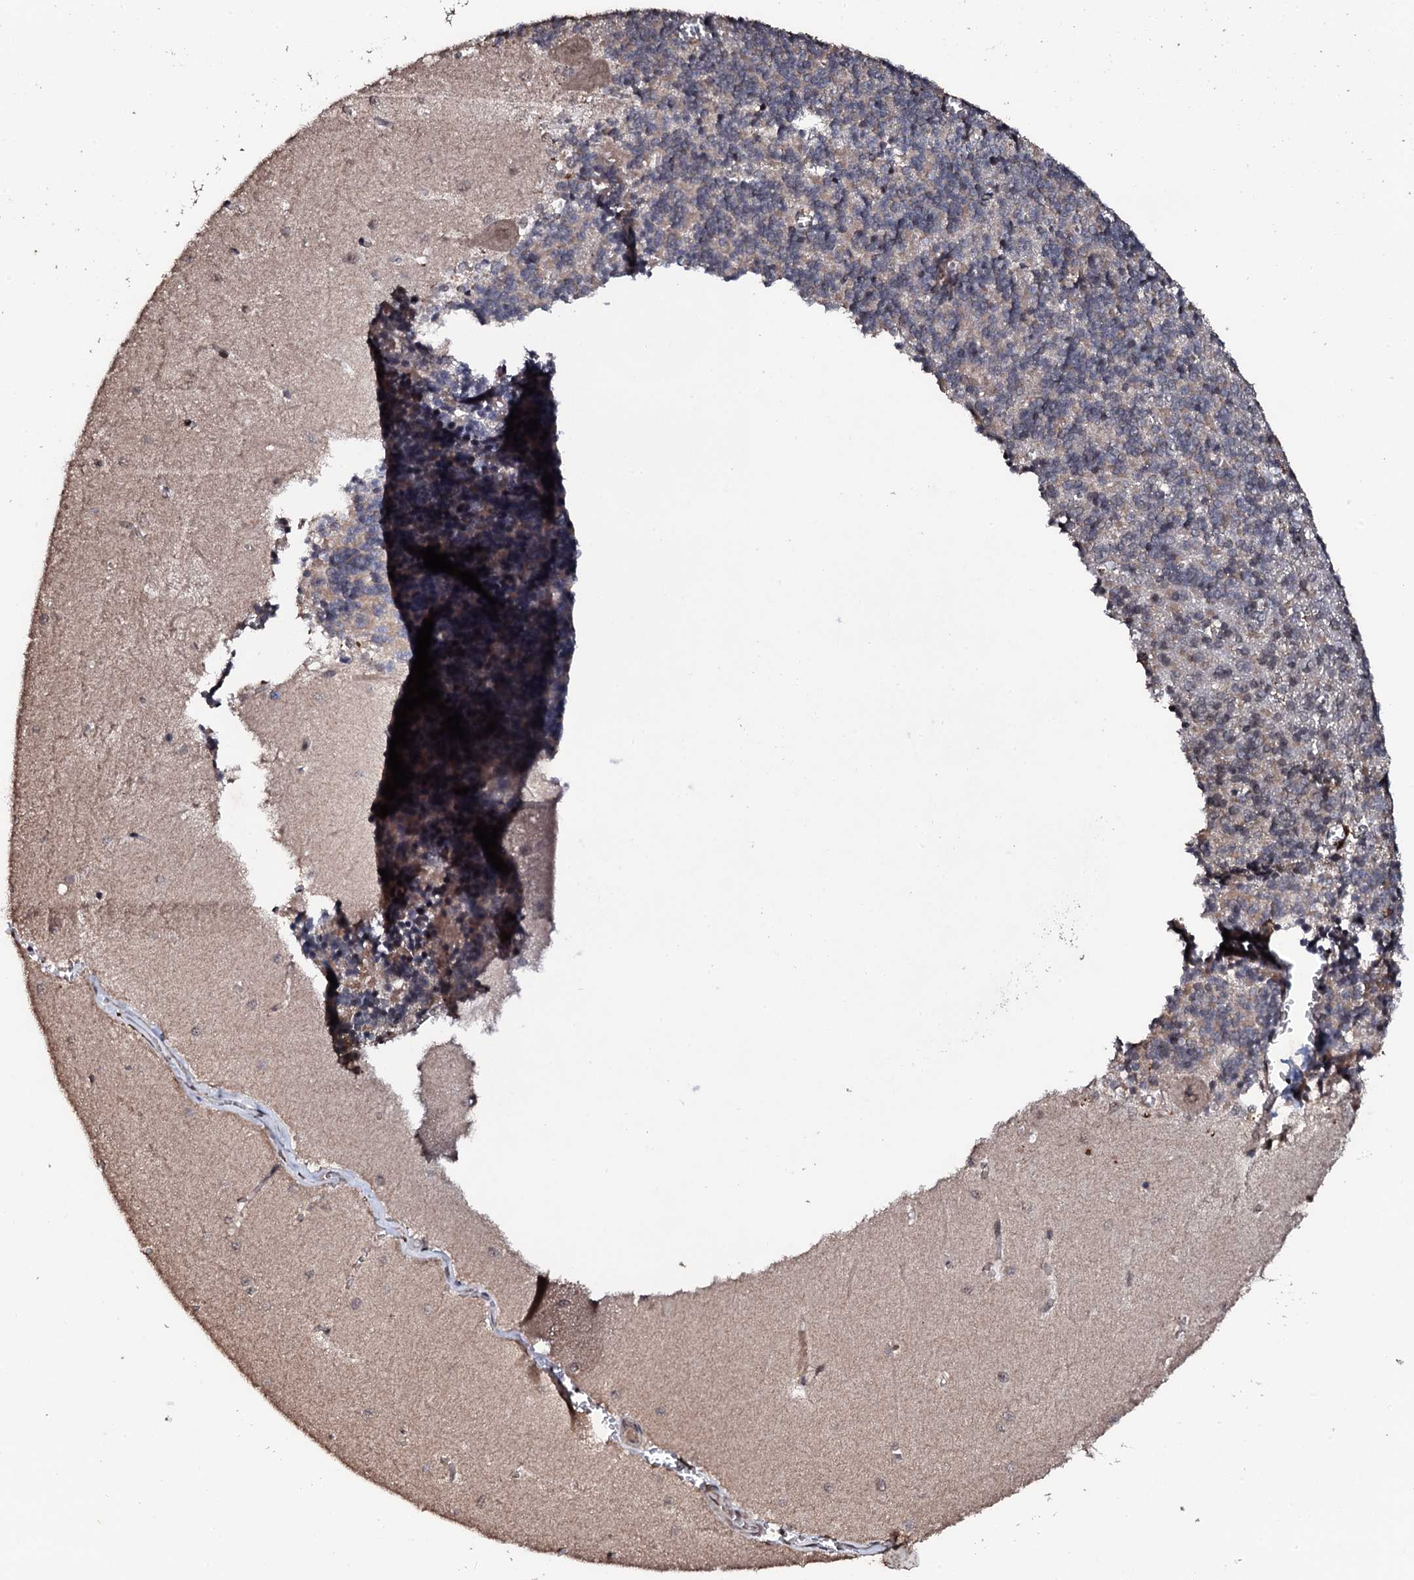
{"staining": {"intensity": "moderate", "quantity": "25%-75%", "location": "cytoplasmic/membranous"}, "tissue": "cerebellum", "cell_type": "Cells in granular layer", "image_type": "normal", "snomed": [{"axis": "morphology", "description": "Normal tissue, NOS"}, {"axis": "topography", "description": "Cerebellum"}], "caption": "IHC of benign cerebellum reveals medium levels of moderate cytoplasmic/membranous expression in approximately 25%-75% of cells in granular layer.", "gene": "FAM111A", "patient": {"sex": "male", "age": 37}}